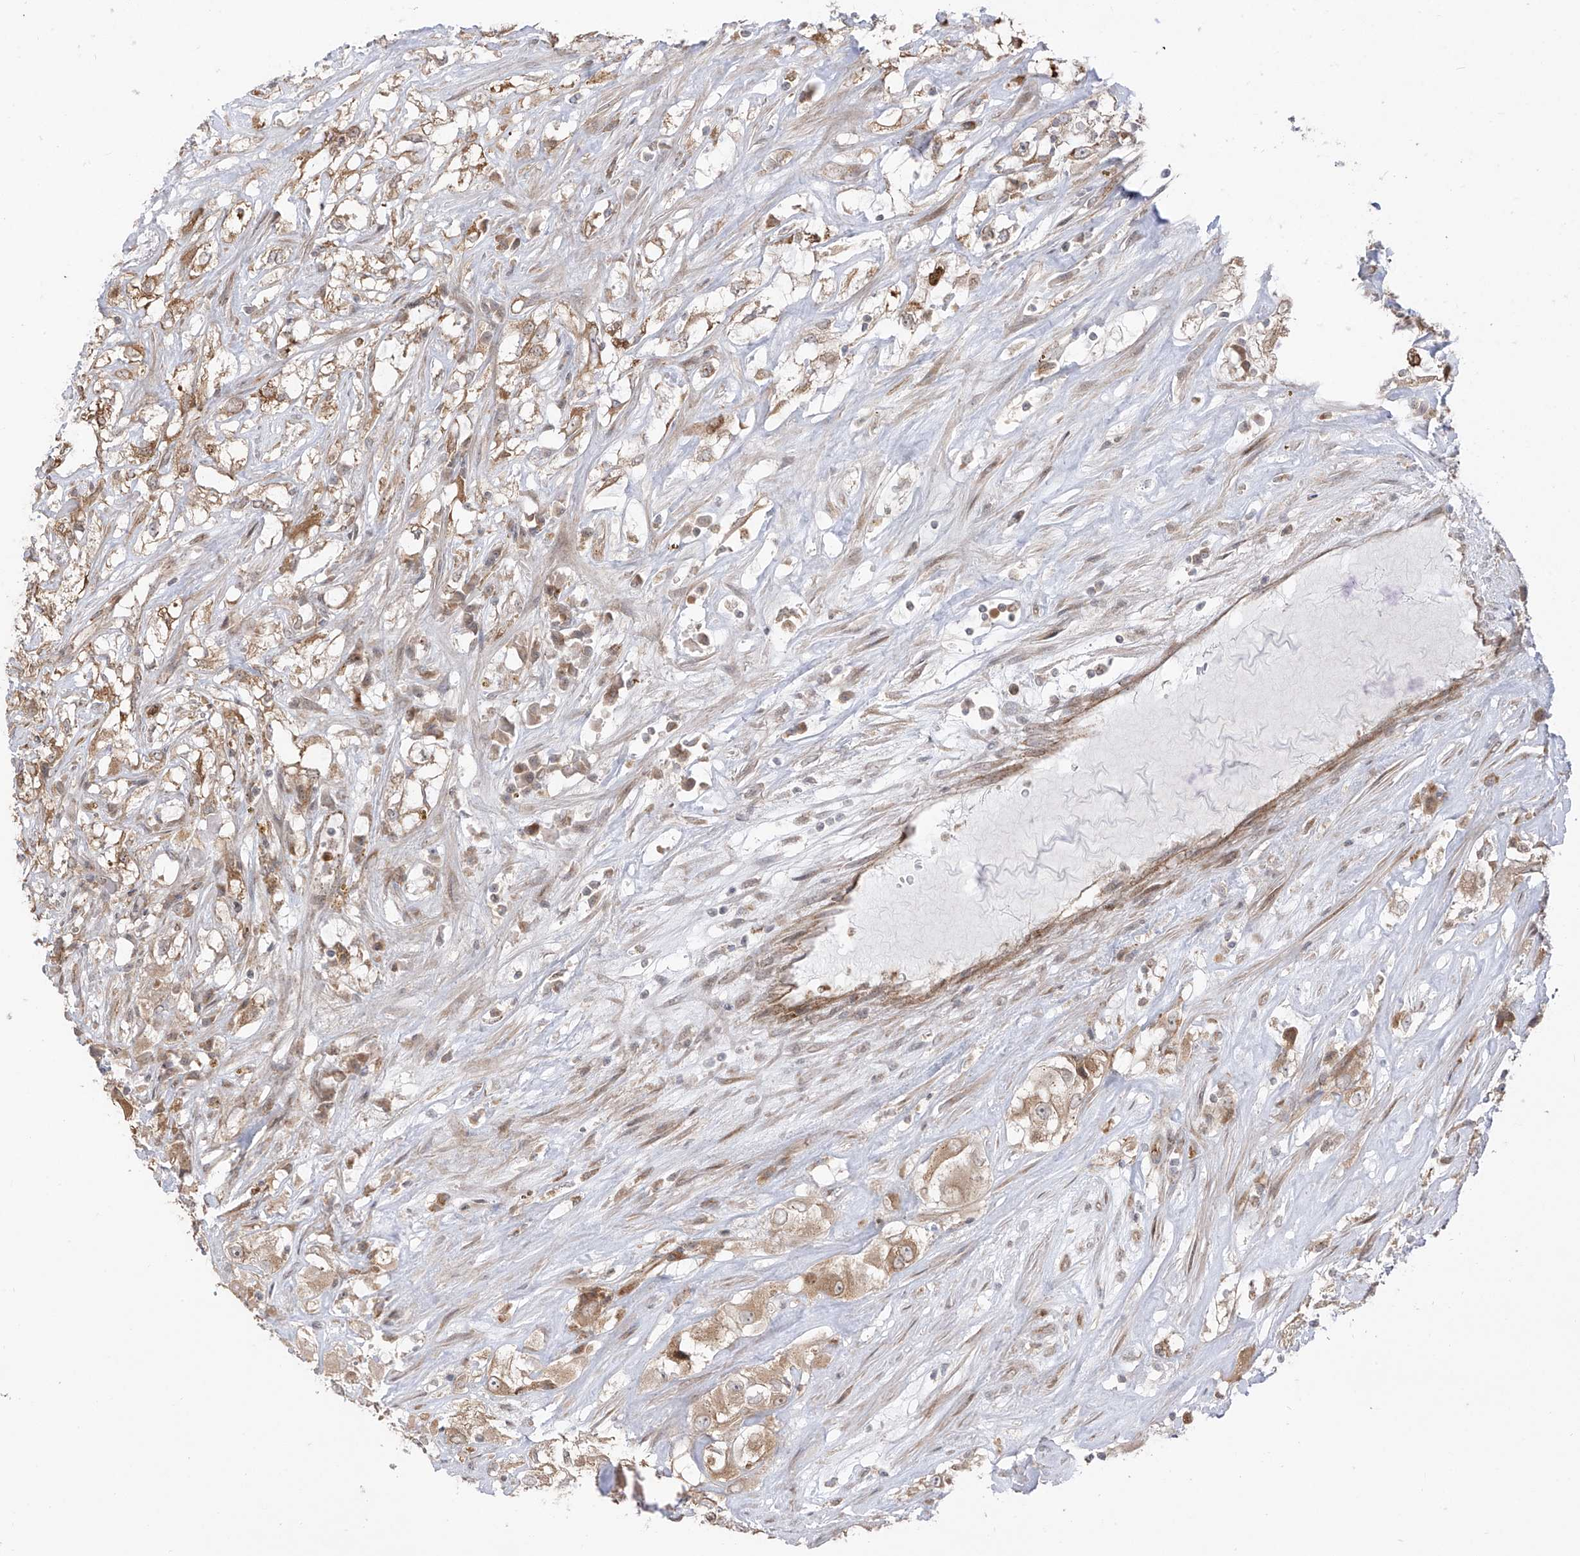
{"staining": {"intensity": "moderate", "quantity": ">75%", "location": "cytoplasmic/membranous"}, "tissue": "renal cancer", "cell_type": "Tumor cells", "image_type": "cancer", "snomed": [{"axis": "morphology", "description": "Adenocarcinoma, NOS"}, {"axis": "topography", "description": "Kidney"}], "caption": "Protein analysis of renal cancer tissue shows moderate cytoplasmic/membranous expression in about >75% of tumor cells.", "gene": "PDE11A", "patient": {"sex": "female", "age": 52}}